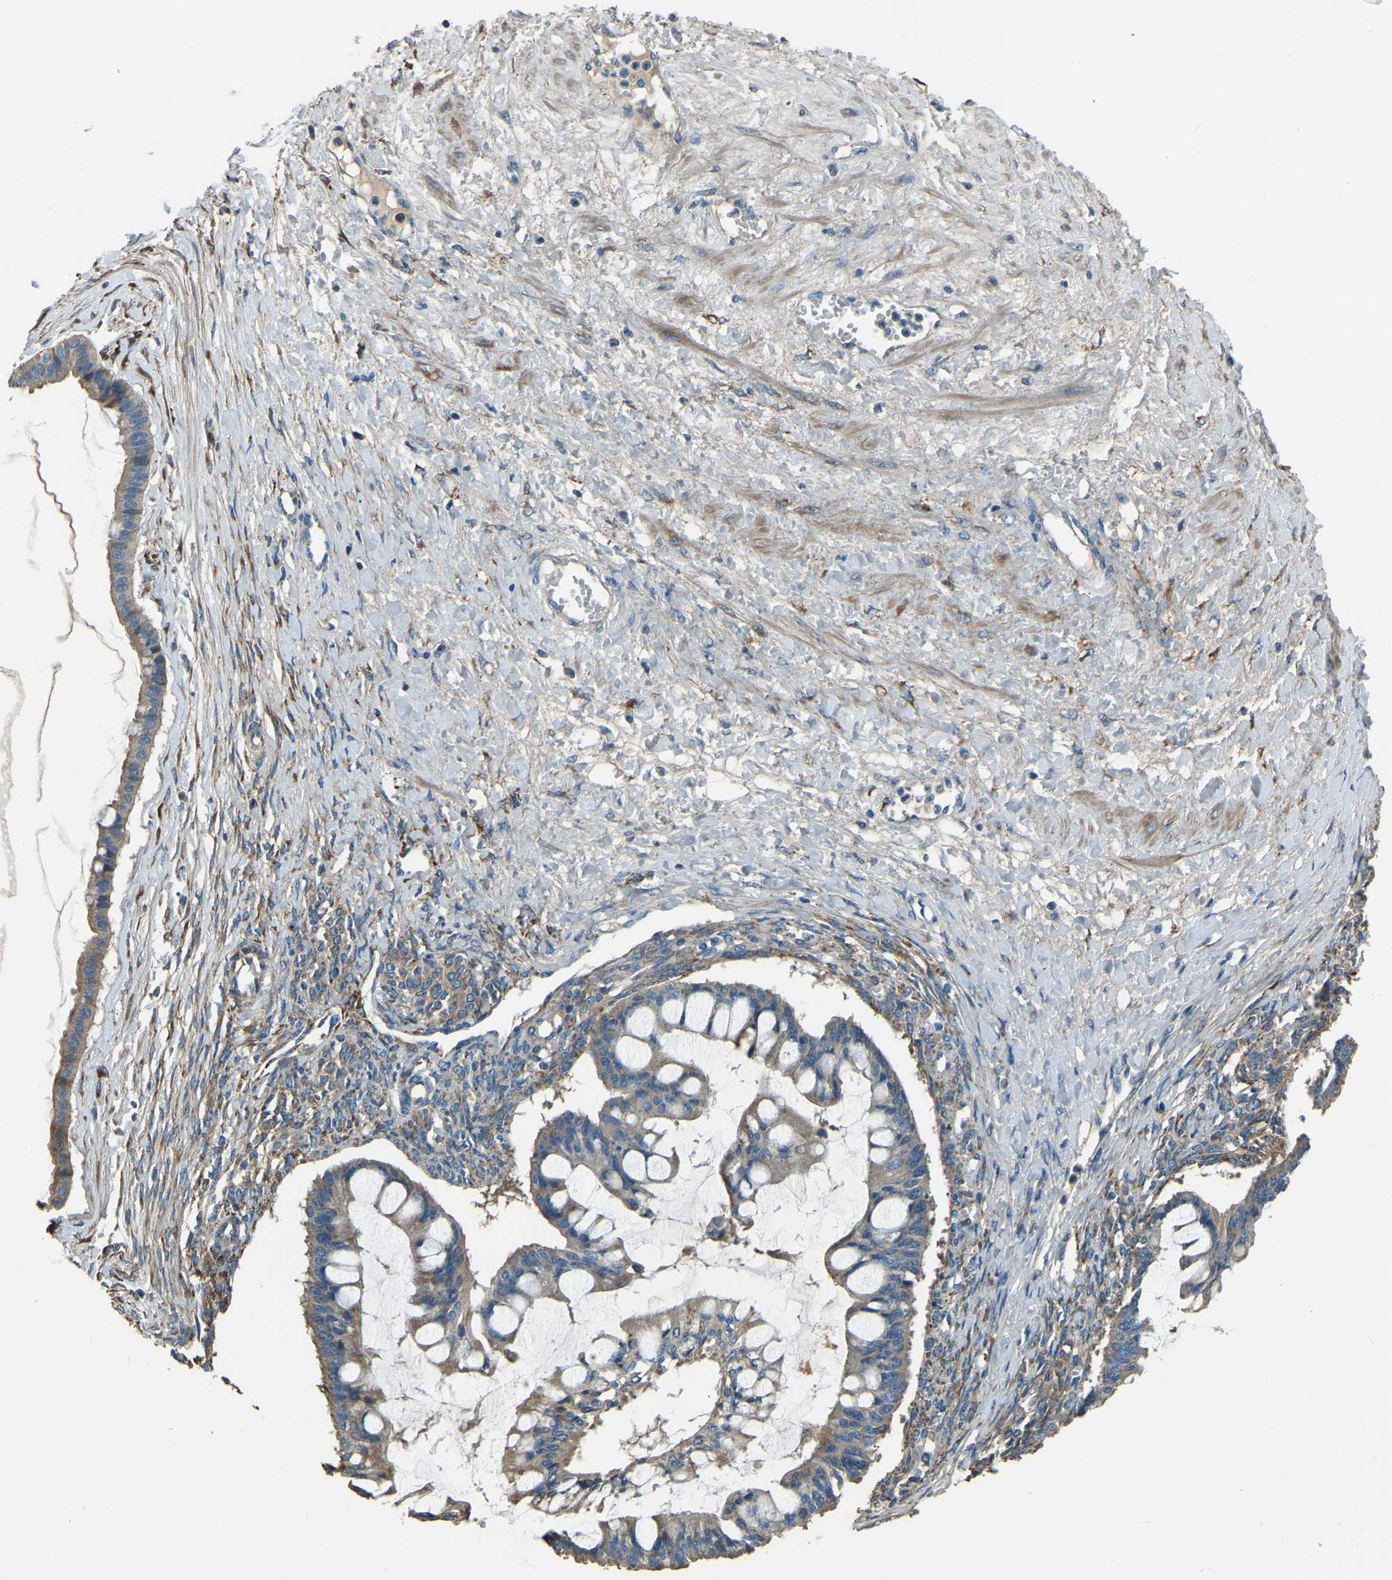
{"staining": {"intensity": "weak", "quantity": ">75%", "location": "cytoplasmic/membranous"}, "tissue": "ovarian cancer", "cell_type": "Tumor cells", "image_type": "cancer", "snomed": [{"axis": "morphology", "description": "Cystadenocarcinoma, mucinous, NOS"}, {"axis": "topography", "description": "Ovary"}], "caption": "Brown immunohistochemical staining in human mucinous cystadenocarcinoma (ovarian) reveals weak cytoplasmic/membranous positivity in about >75% of tumor cells.", "gene": "COL3A1", "patient": {"sex": "female", "age": 73}}